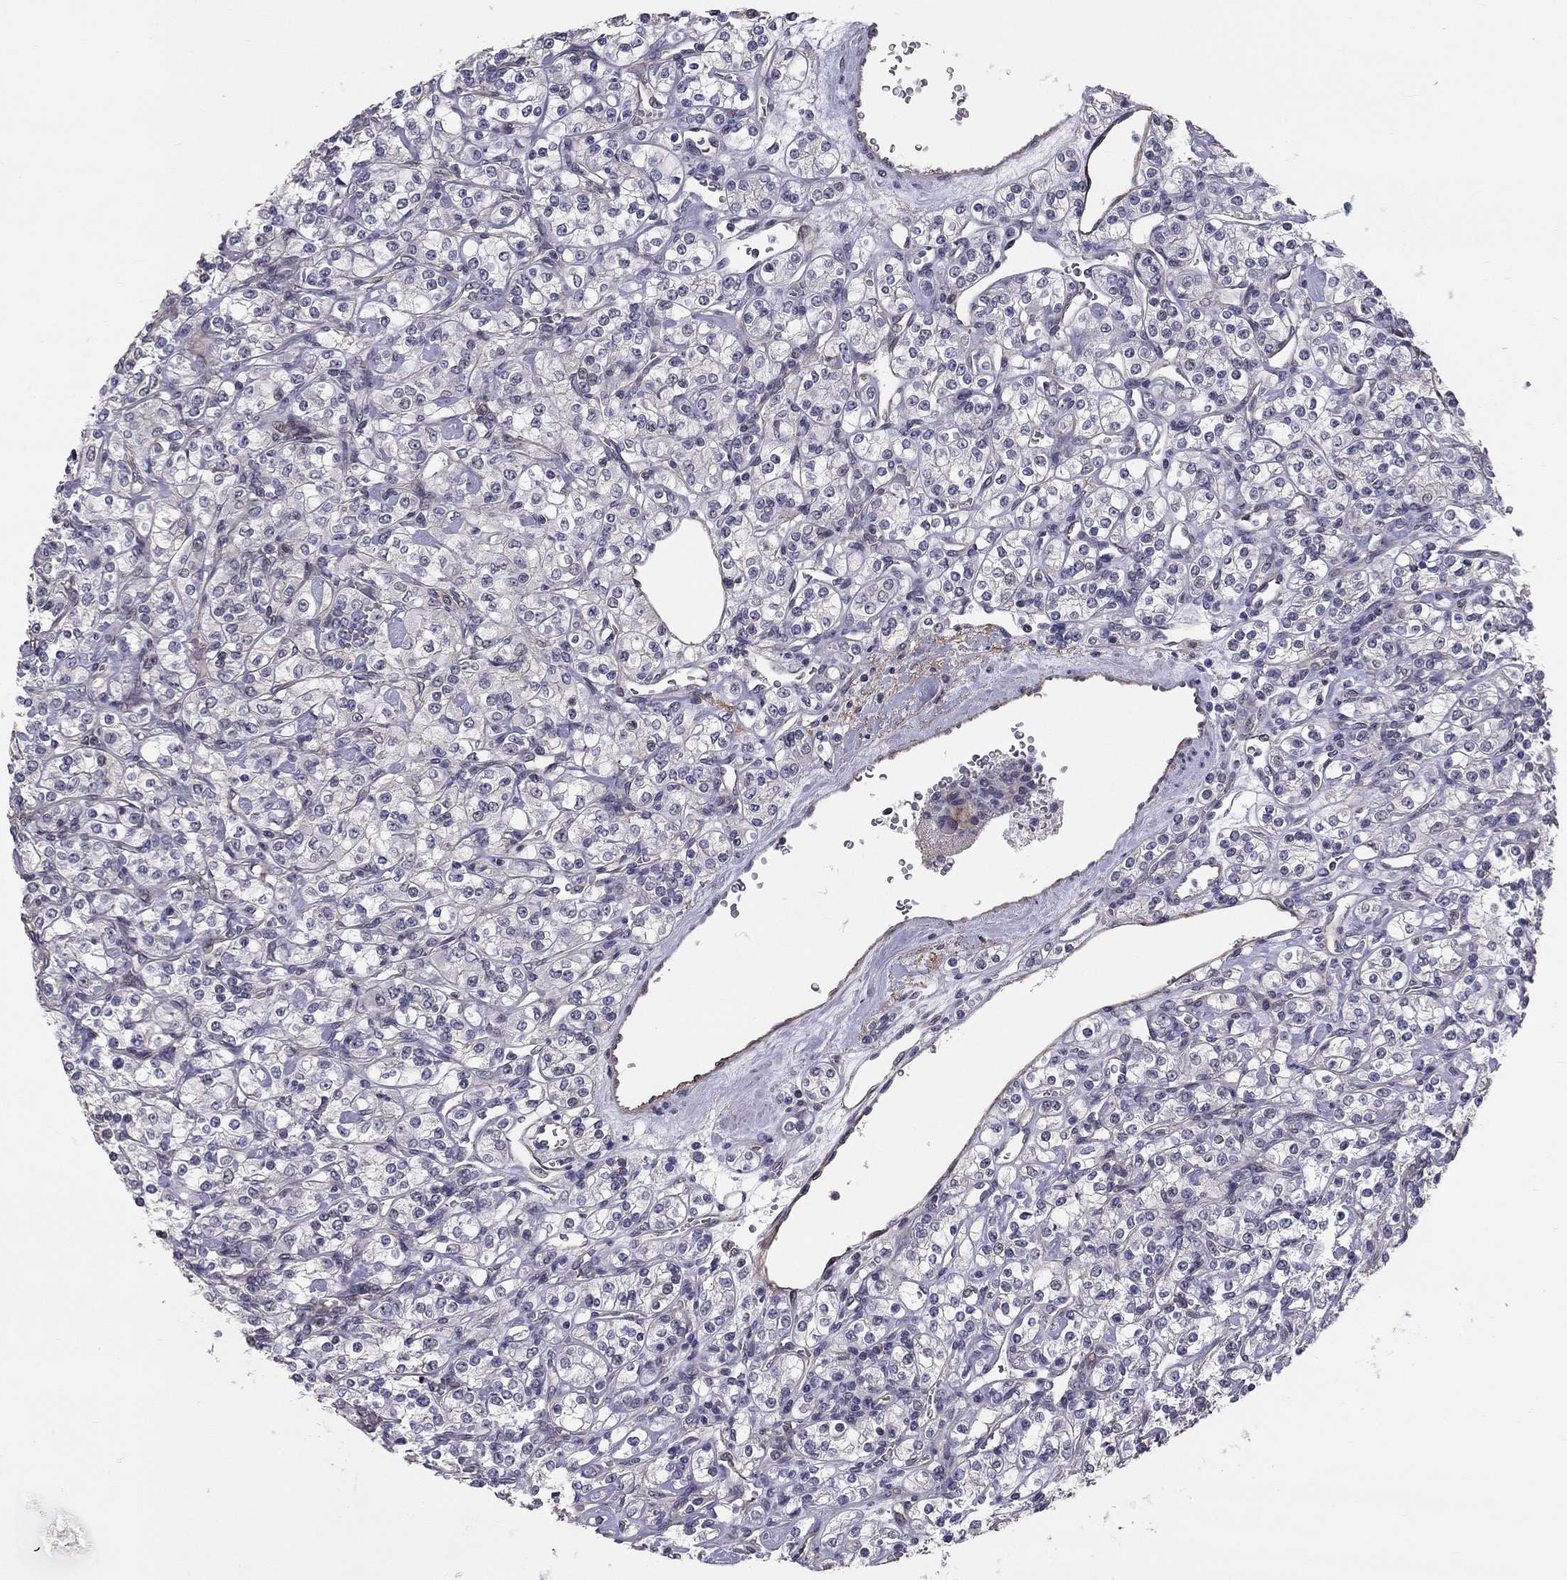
{"staining": {"intensity": "negative", "quantity": "none", "location": "none"}, "tissue": "renal cancer", "cell_type": "Tumor cells", "image_type": "cancer", "snomed": [{"axis": "morphology", "description": "Adenocarcinoma, NOS"}, {"axis": "topography", "description": "Kidney"}], "caption": "IHC of human renal cancer (adenocarcinoma) exhibits no positivity in tumor cells. (DAB IHC, high magnification).", "gene": "GJB4", "patient": {"sex": "male", "age": 77}}